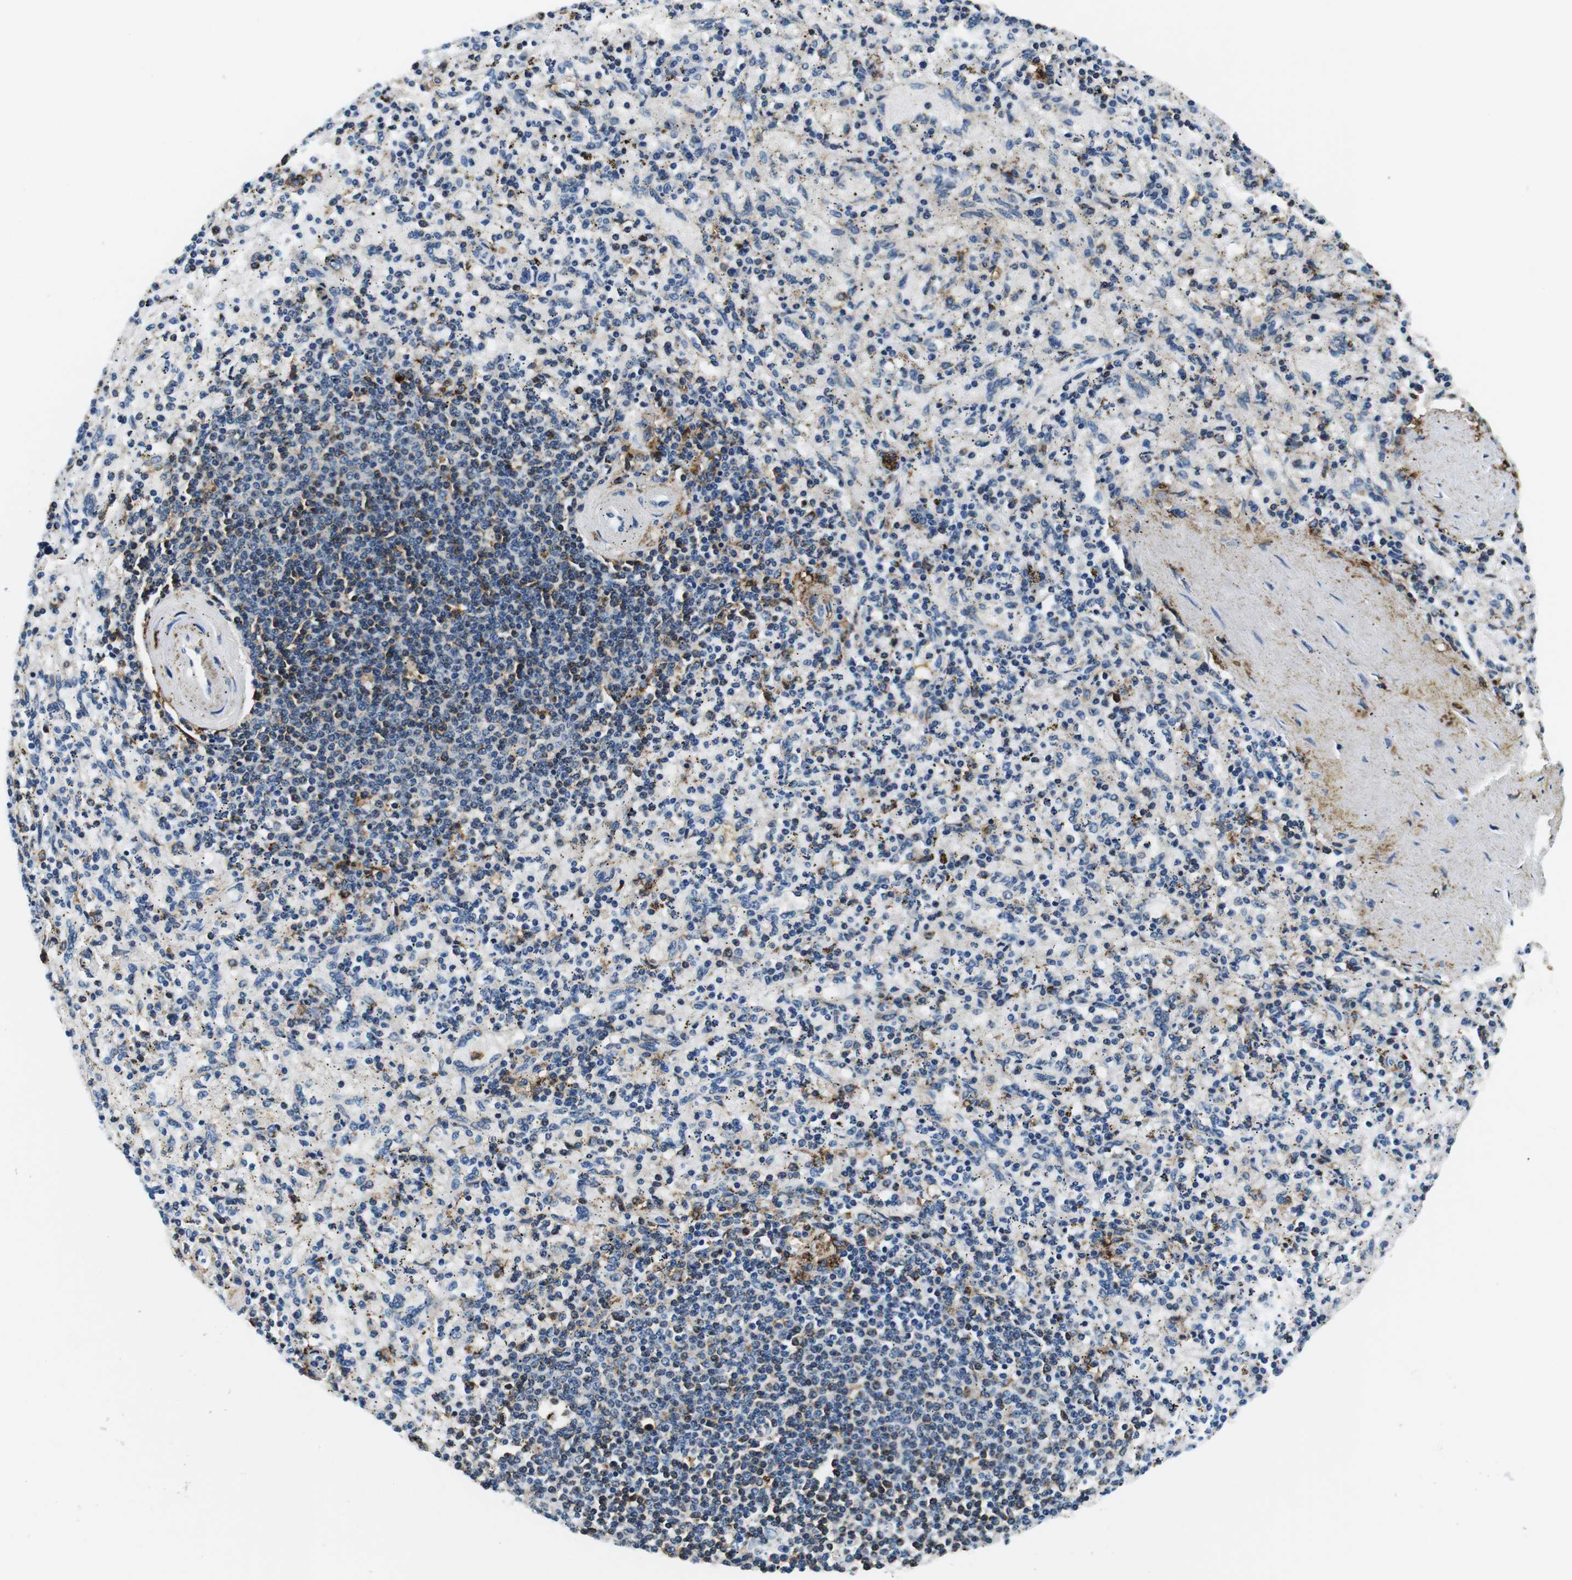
{"staining": {"intensity": "weak", "quantity": "25%-75%", "location": "cytoplasmic/membranous"}, "tissue": "spleen", "cell_type": "Cells in red pulp", "image_type": "normal", "snomed": [{"axis": "morphology", "description": "Normal tissue, NOS"}, {"axis": "topography", "description": "Spleen"}], "caption": "Weak cytoplasmic/membranous protein expression is present in about 25%-75% of cells in red pulp in spleen.", "gene": "HLA", "patient": {"sex": "female", "age": 43}}